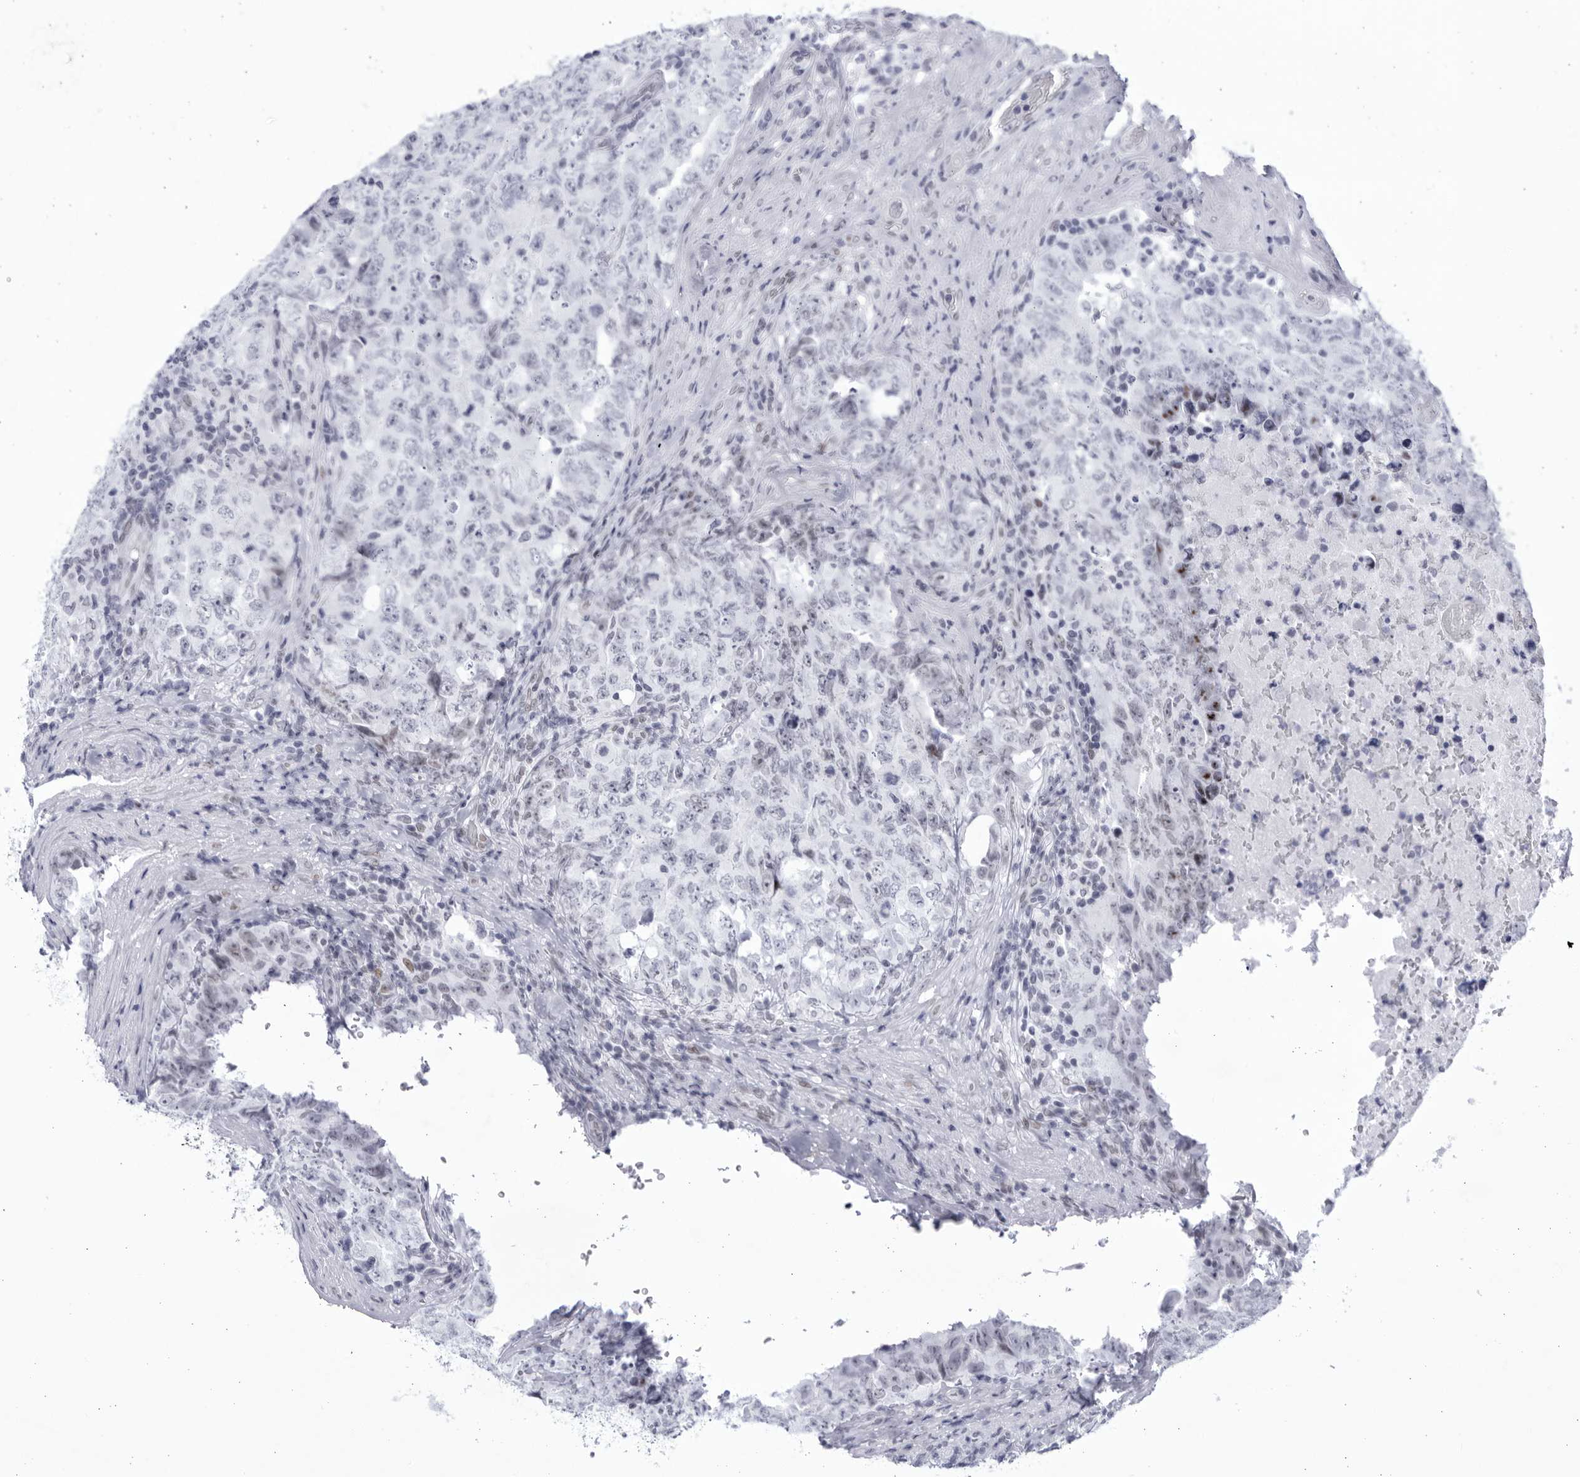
{"staining": {"intensity": "negative", "quantity": "none", "location": "none"}, "tissue": "testis cancer", "cell_type": "Tumor cells", "image_type": "cancer", "snomed": [{"axis": "morphology", "description": "Carcinoma, Embryonal, NOS"}, {"axis": "topography", "description": "Testis"}], "caption": "Human testis cancer stained for a protein using IHC shows no staining in tumor cells.", "gene": "CCDC181", "patient": {"sex": "male", "age": 26}}